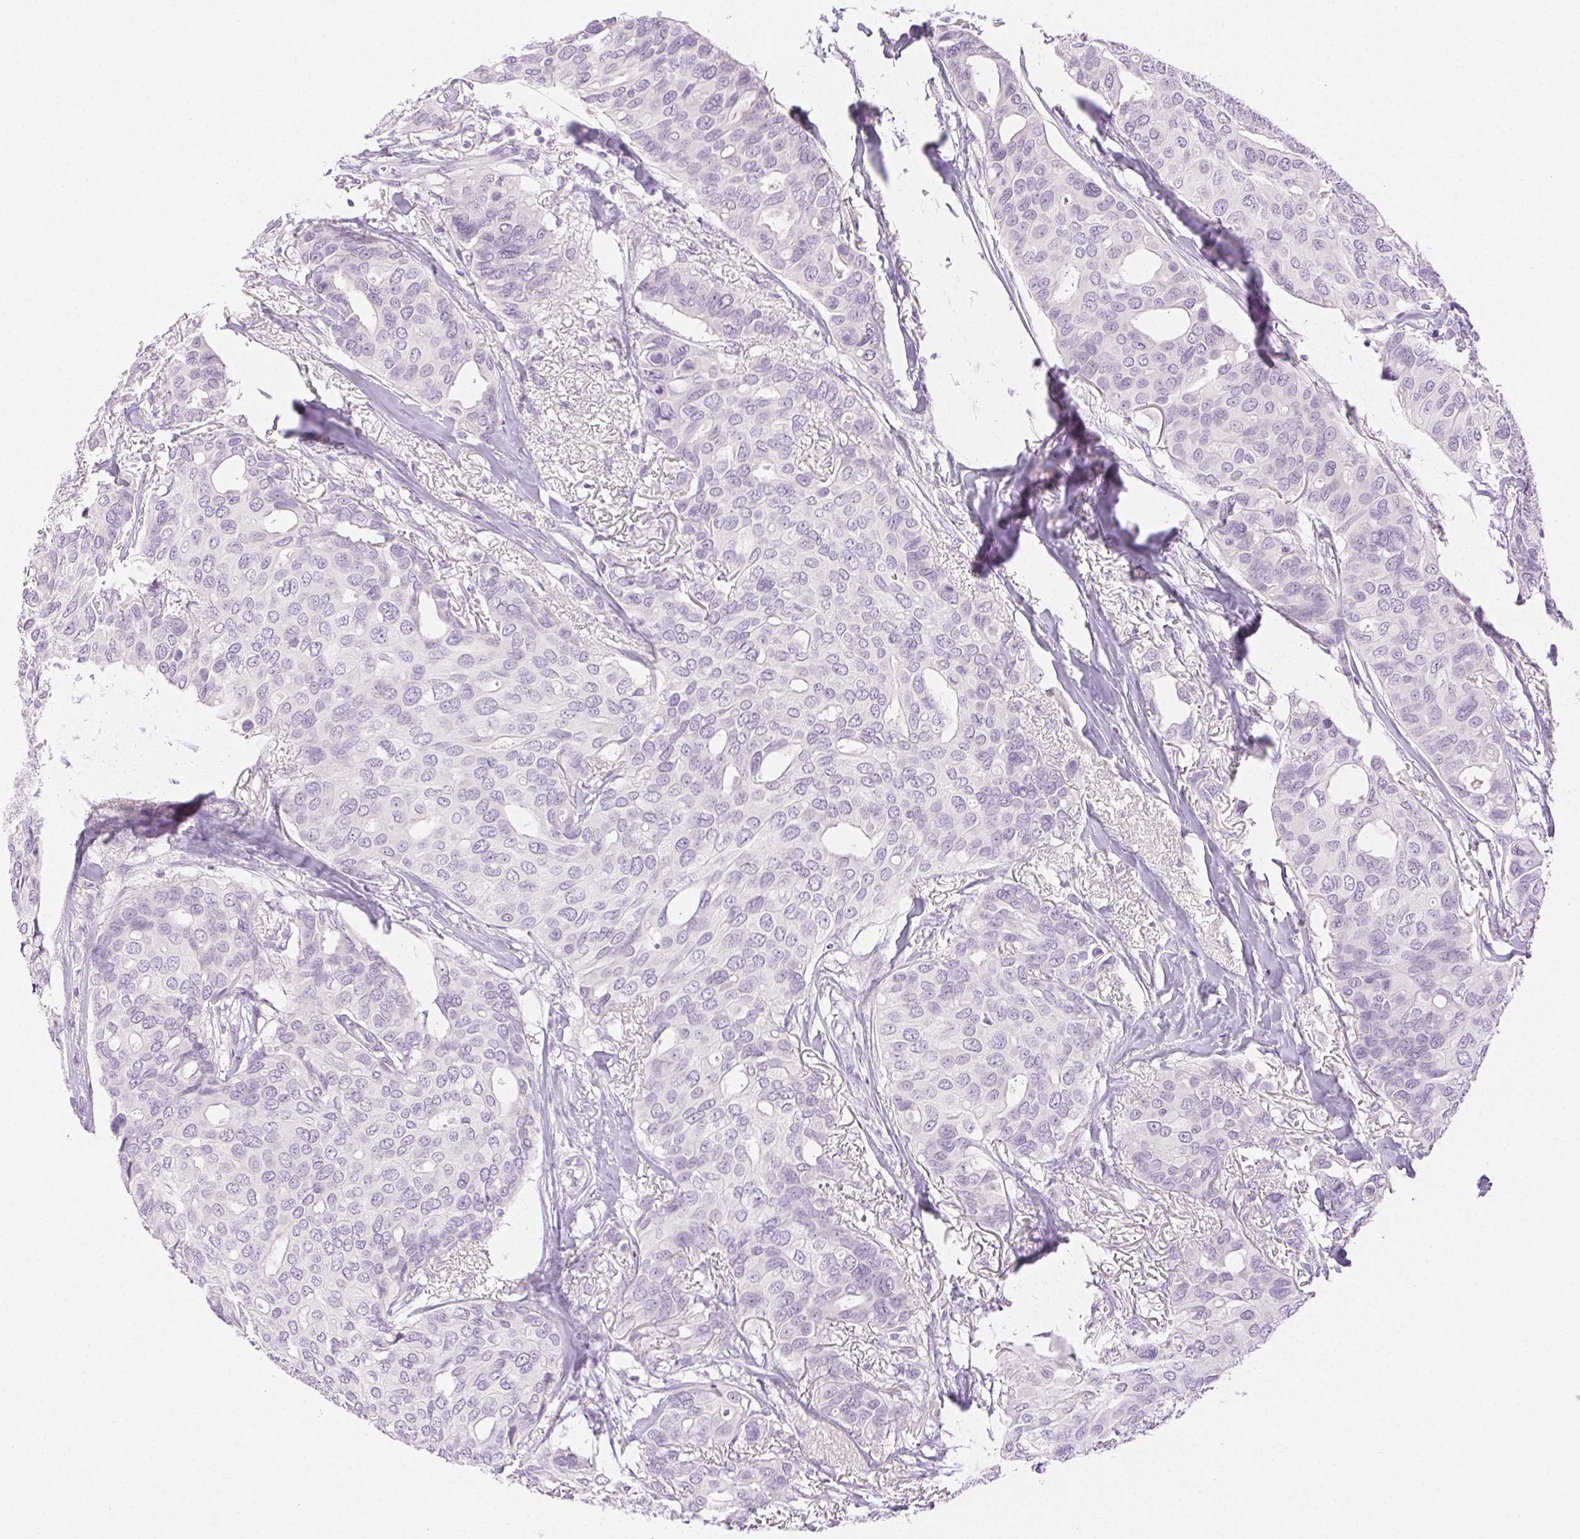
{"staining": {"intensity": "negative", "quantity": "none", "location": "none"}, "tissue": "breast cancer", "cell_type": "Tumor cells", "image_type": "cancer", "snomed": [{"axis": "morphology", "description": "Duct carcinoma"}, {"axis": "topography", "description": "Breast"}], "caption": "Immunohistochemistry (IHC) photomicrograph of neoplastic tissue: human breast invasive ductal carcinoma stained with DAB (3,3'-diaminobenzidine) displays no significant protein staining in tumor cells.", "gene": "SPACA4", "patient": {"sex": "female", "age": 54}}